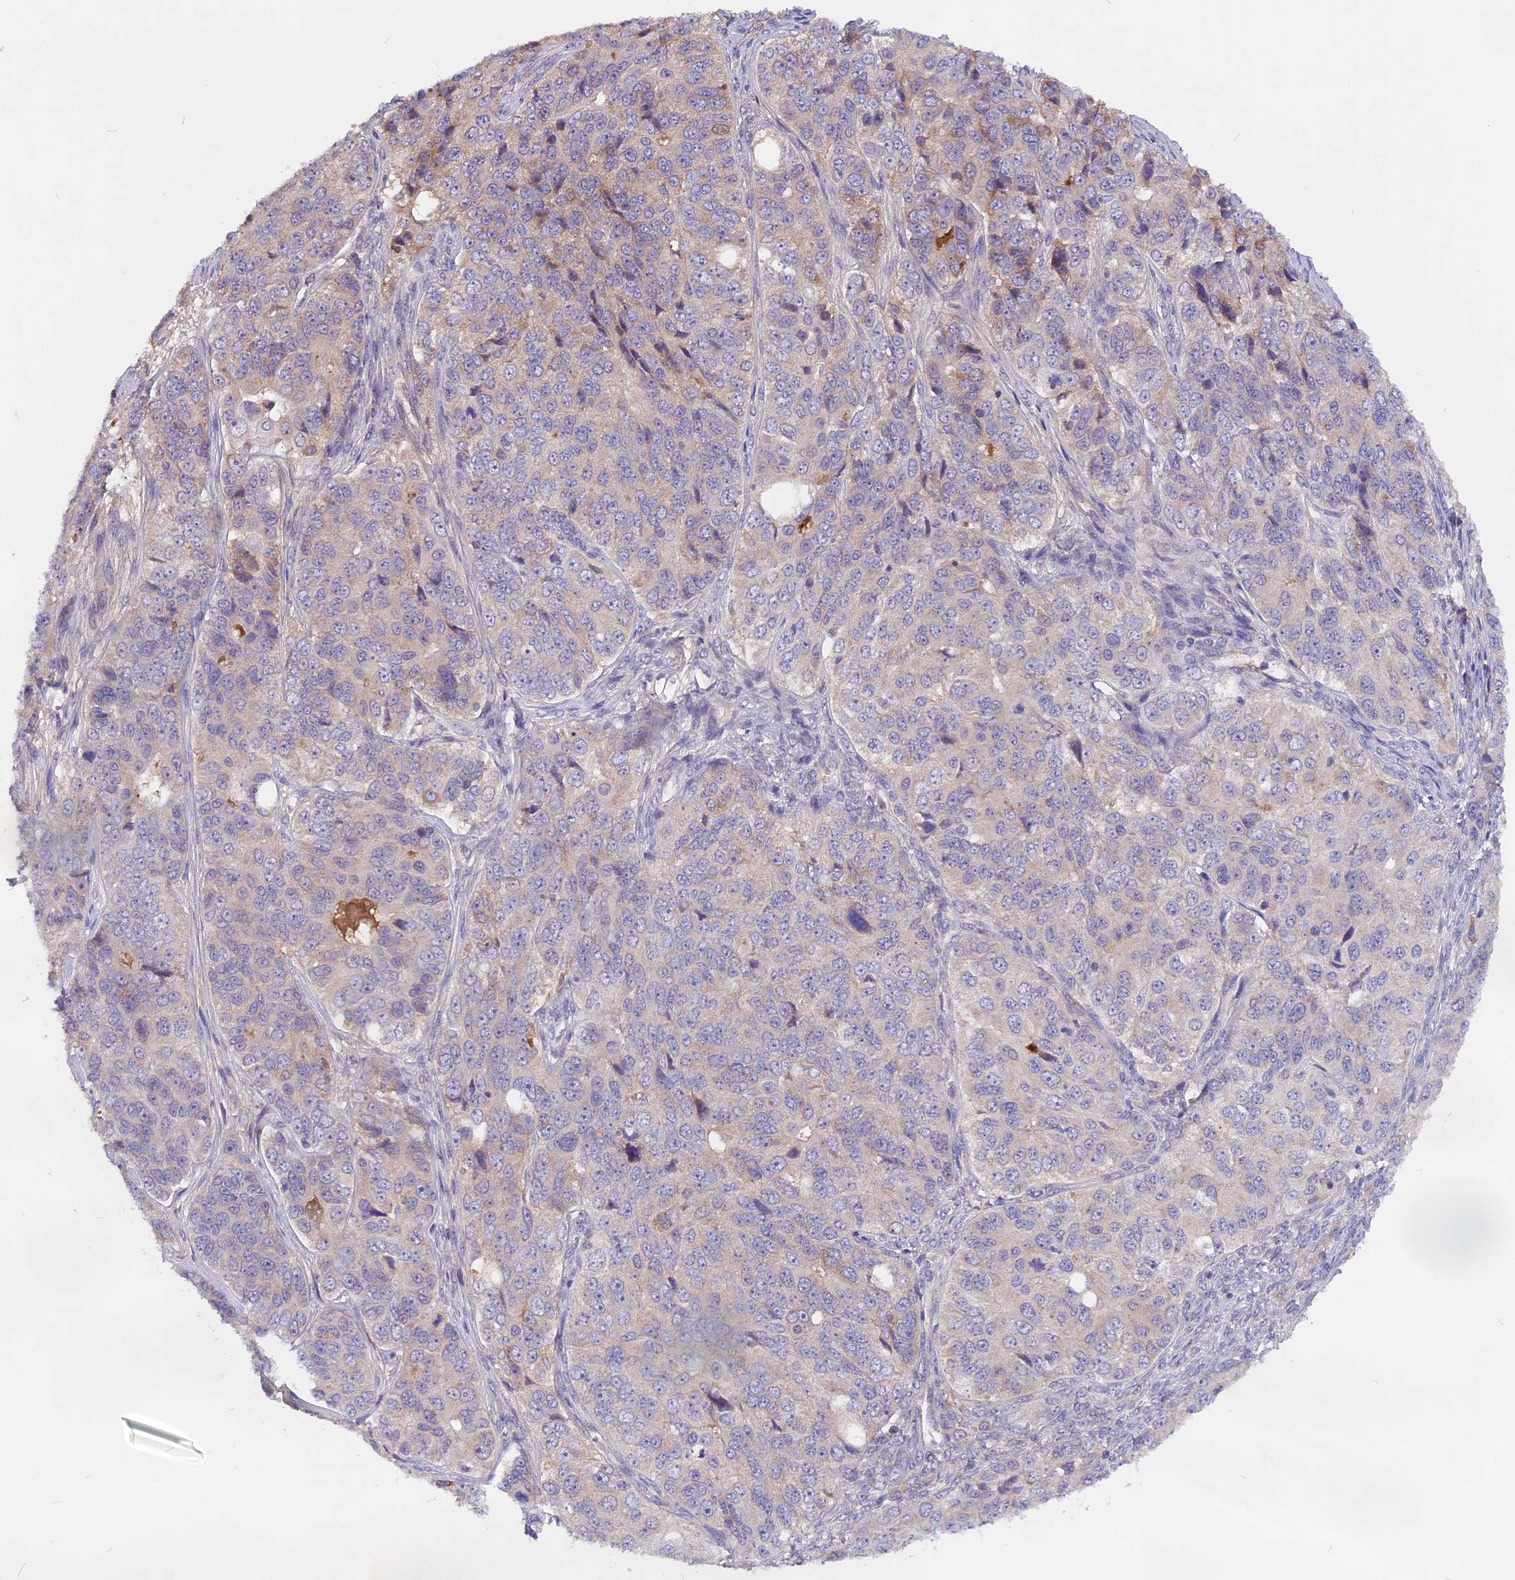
{"staining": {"intensity": "negative", "quantity": "none", "location": "none"}, "tissue": "ovarian cancer", "cell_type": "Tumor cells", "image_type": "cancer", "snomed": [{"axis": "morphology", "description": "Carcinoma, endometroid"}, {"axis": "topography", "description": "Ovary"}], "caption": "Endometroid carcinoma (ovarian) was stained to show a protein in brown. There is no significant staining in tumor cells.", "gene": "MARK4", "patient": {"sex": "female", "age": 51}}